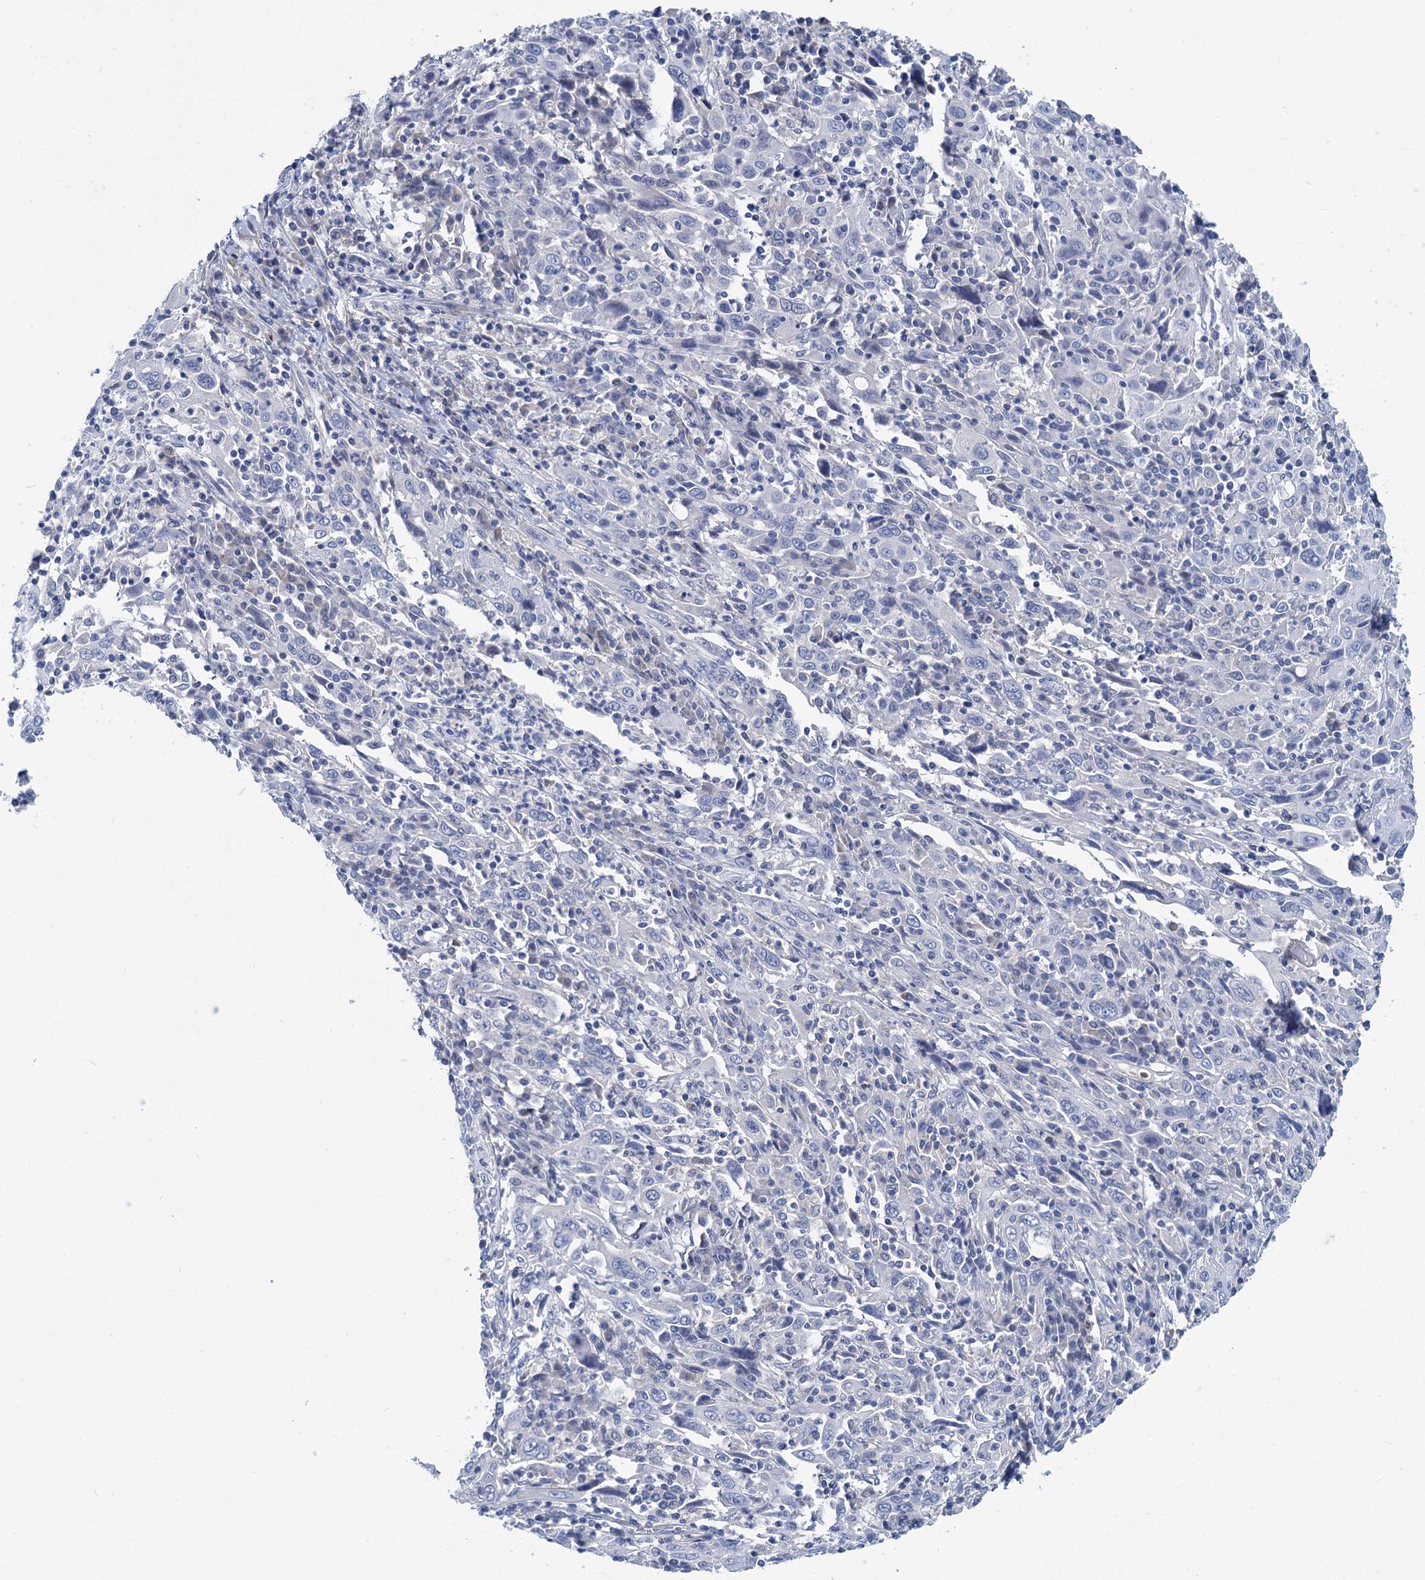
{"staining": {"intensity": "negative", "quantity": "none", "location": "none"}, "tissue": "cervical cancer", "cell_type": "Tumor cells", "image_type": "cancer", "snomed": [{"axis": "morphology", "description": "Squamous cell carcinoma, NOS"}, {"axis": "topography", "description": "Cervix"}], "caption": "IHC image of neoplastic tissue: cervical squamous cell carcinoma stained with DAB (3,3'-diaminobenzidine) reveals no significant protein positivity in tumor cells.", "gene": "CHDH", "patient": {"sex": "female", "age": 46}}